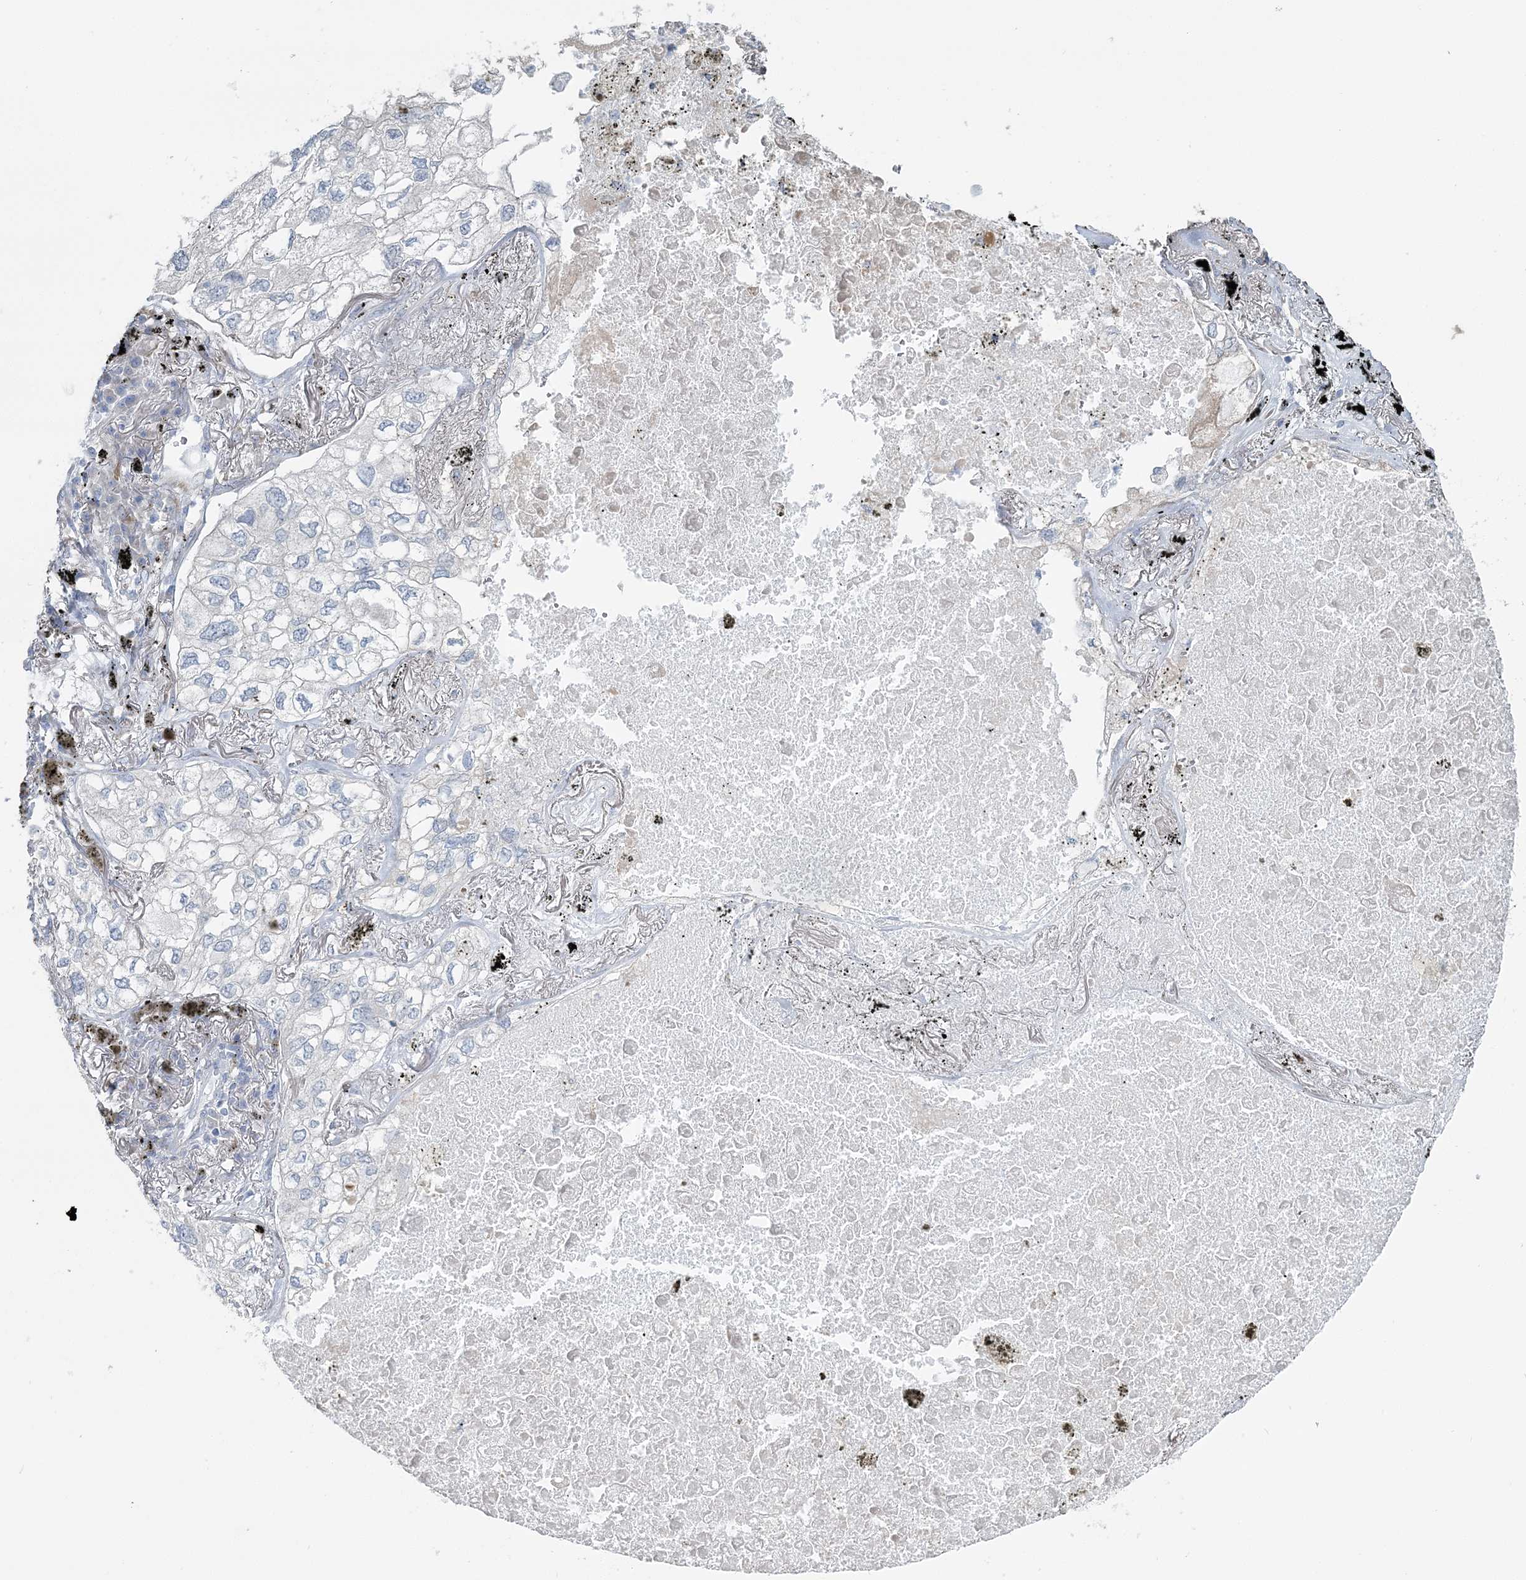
{"staining": {"intensity": "negative", "quantity": "none", "location": "none"}, "tissue": "lung cancer", "cell_type": "Tumor cells", "image_type": "cancer", "snomed": [{"axis": "morphology", "description": "Adenocarcinoma, NOS"}, {"axis": "topography", "description": "Lung"}], "caption": "Protein analysis of lung cancer (adenocarcinoma) shows no significant expression in tumor cells.", "gene": "CMBL", "patient": {"sex": "male", "age": 65}}